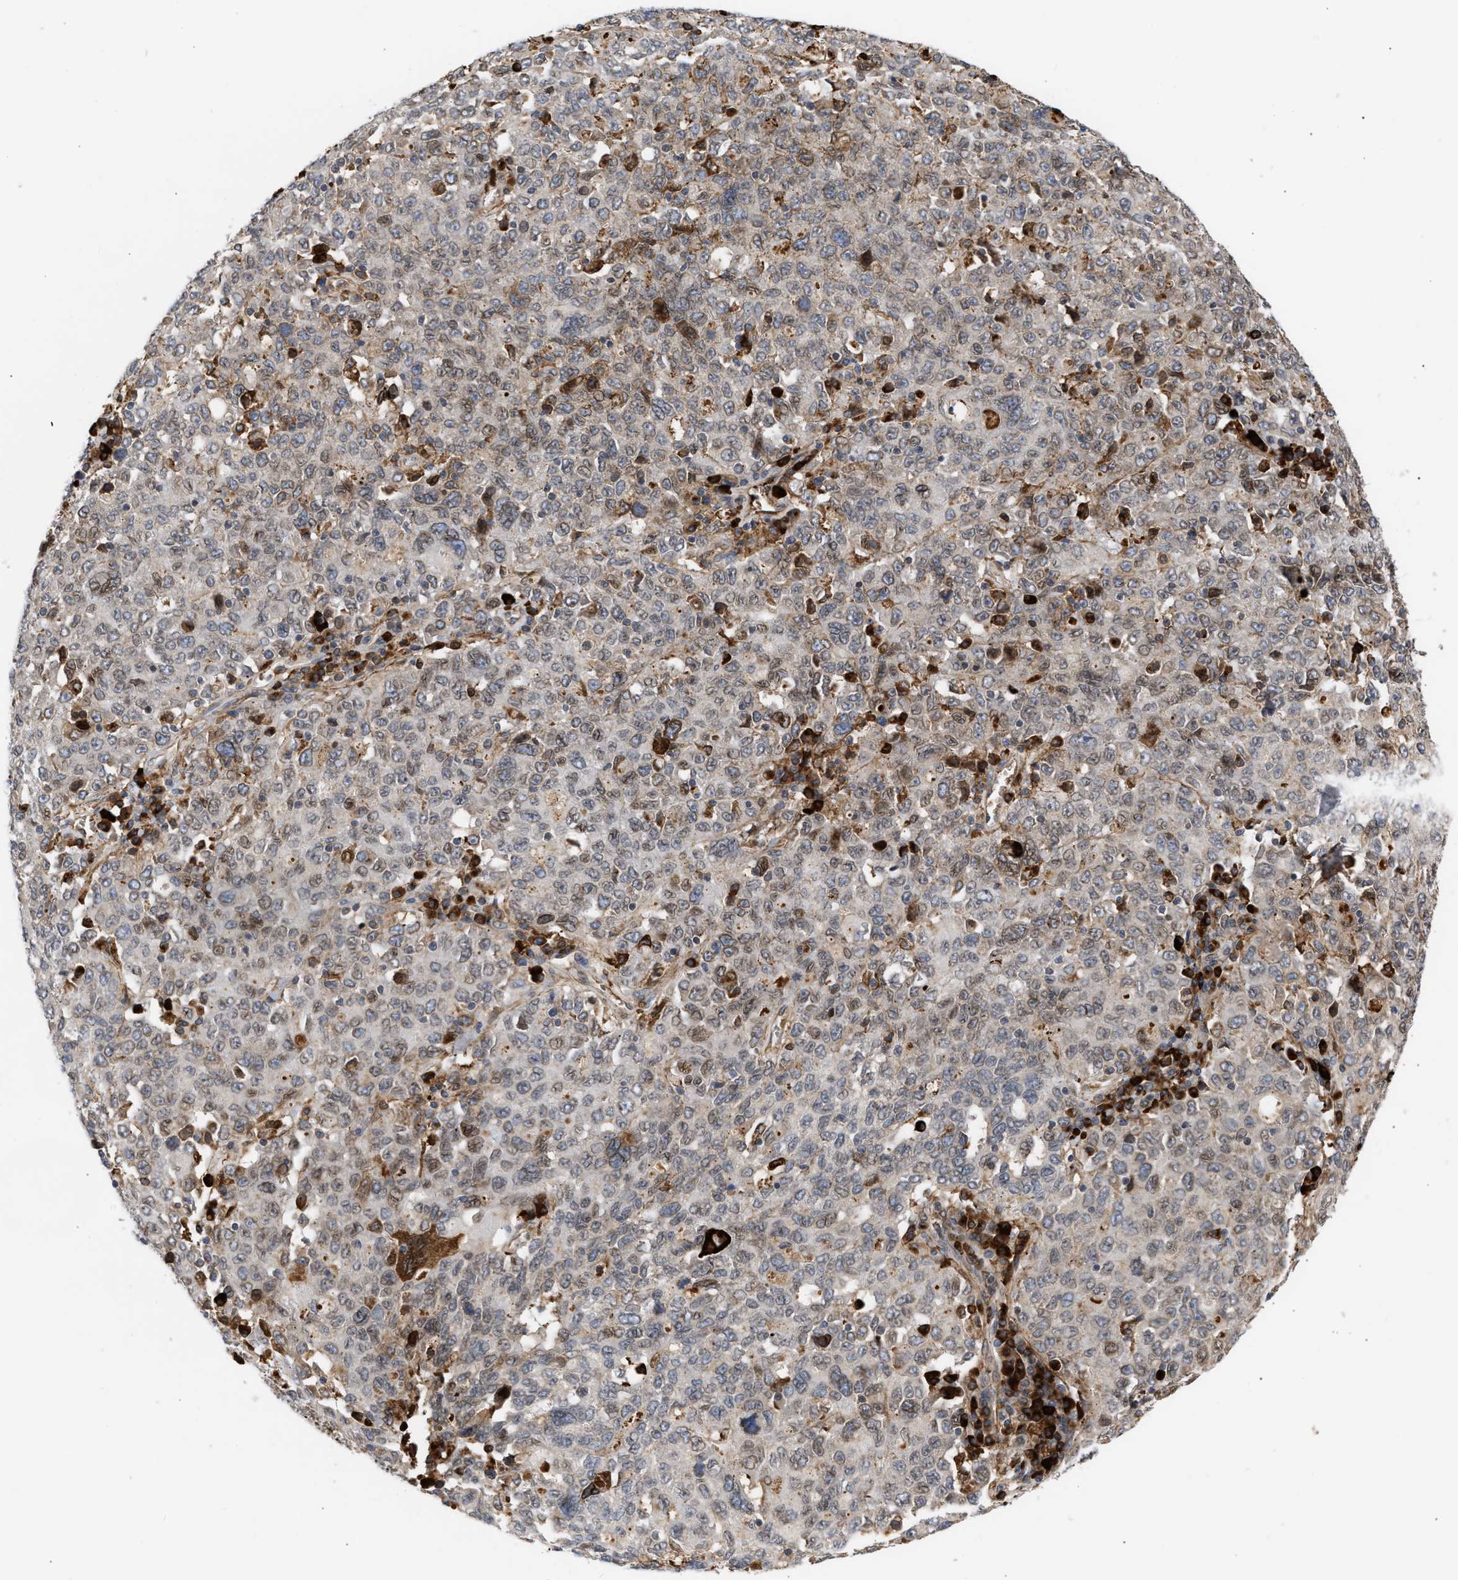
{"staining": {"intensity": "moderate", "quantity": "<25%", "location": "cytoplasmic/membranous,nuclear"}, "tissue": "ovarian cancer", "cell_type": "Tumor cells", "image_type": "cancer", "snomed": [{"axis": "morphology", "description": "Carcinoma, endometroid"}, {"axis": "topography", "description": "Ovary"}], "caption": "Human ovarian endometroid carcinoma stained for a protein (brown) reveals moderate cytoplasmic/membranous and nuclear positive expression in about <25% of tumor cells.", "gene": "NUP62", "patient": {"sex": "female", "age": 62}}